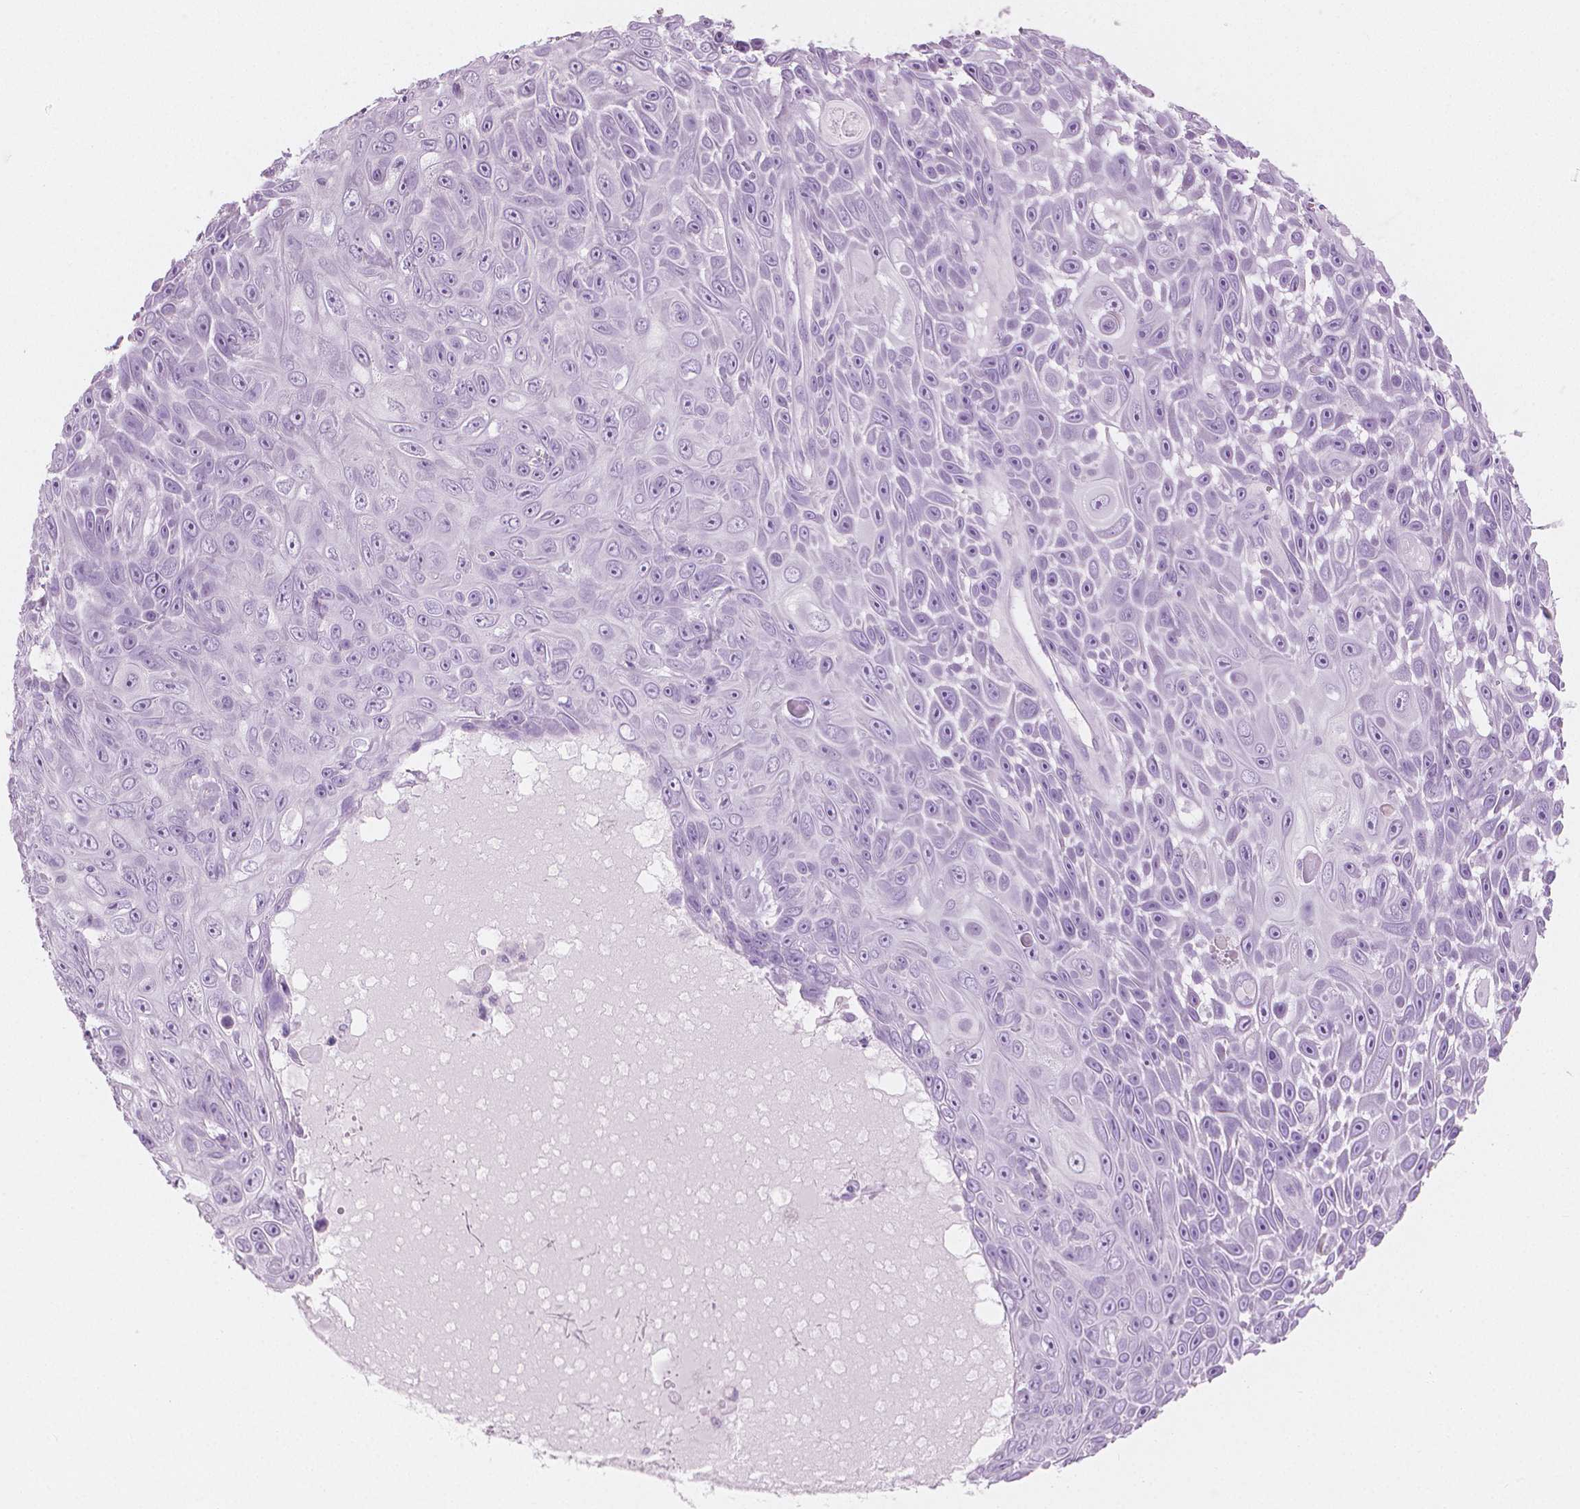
{"staining": {"intensity": "negative", "quantity": "none", "location": "none"}, "tissue": "skin cancer", "cell_type": "Tumor cells", "image_type": "cancer", "snomed": [{"axis": "morphology", "description": "Squamous cell carcinoma, NOS"}, {"axis": "topography", "description": "Skin"}], "caption": "The immunohistochemistry (IHC) micrograph has no significant positivity in tumor cells of skin squamous cell carcinoma tissue.", "gene": "PLIN4", "patient": {"sex": "male", "age": 82}}